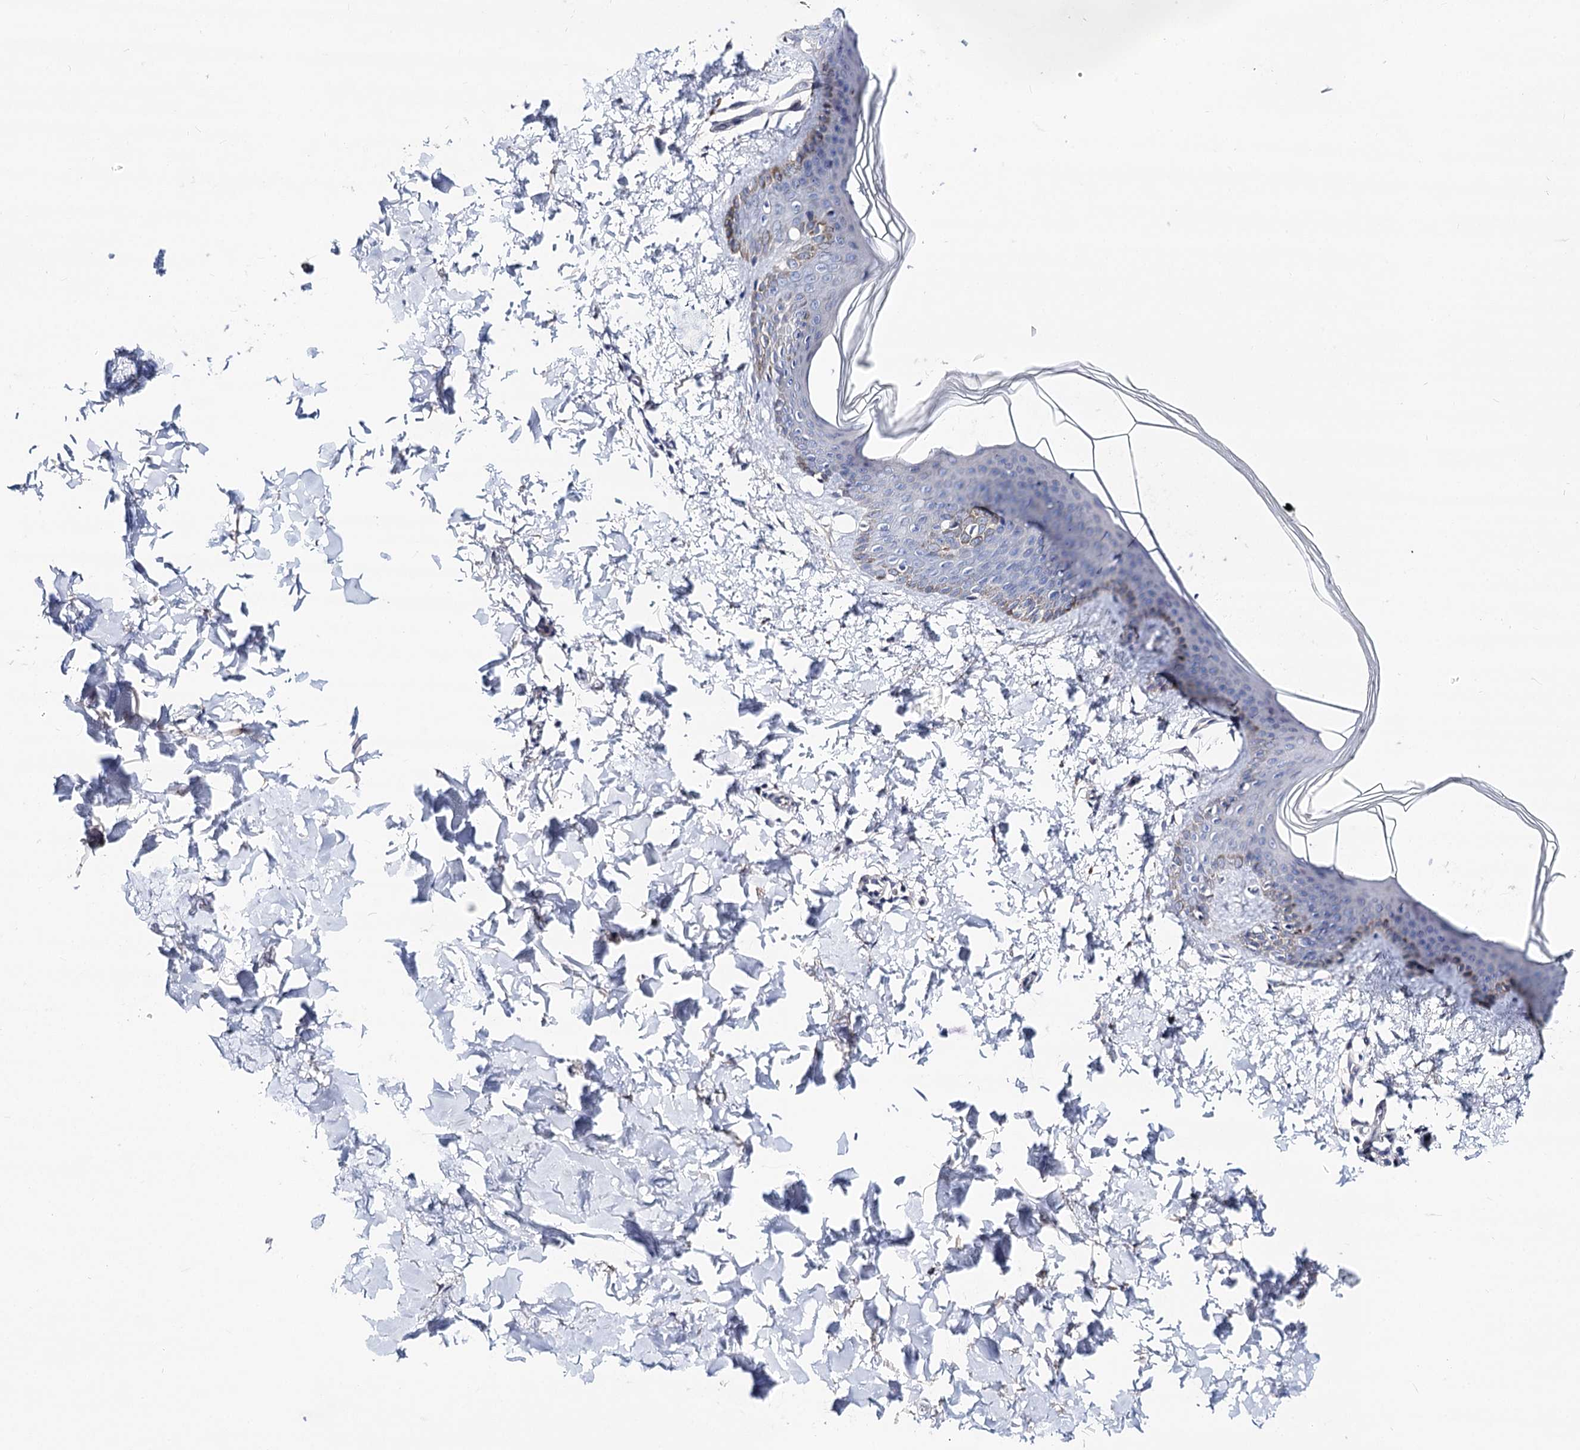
{"staining": {"intensity": "negative", "quantity": "none", "location": "none"}, "tissue": "skin", "cell_type": "Fibroblasts", "image_type": "normal", "snomed": [{"axis": "morphology", "description": "Normal tissue, NOS"}, {"axis": "topography", "description": "Skin"}], "caption": "DAB immunohistochemical staining of unremarkable human skin reveals no significant expression in fibroblasts. The staining was performed using DAB (3,3'-diaminobenzidine) to visualize the protein expression in brown, while the nuclei were stained in blue with hematoxylin (Magnification: 20x).", "gene": "TEX12", "patient": {"sex": "male", "age": 36}}